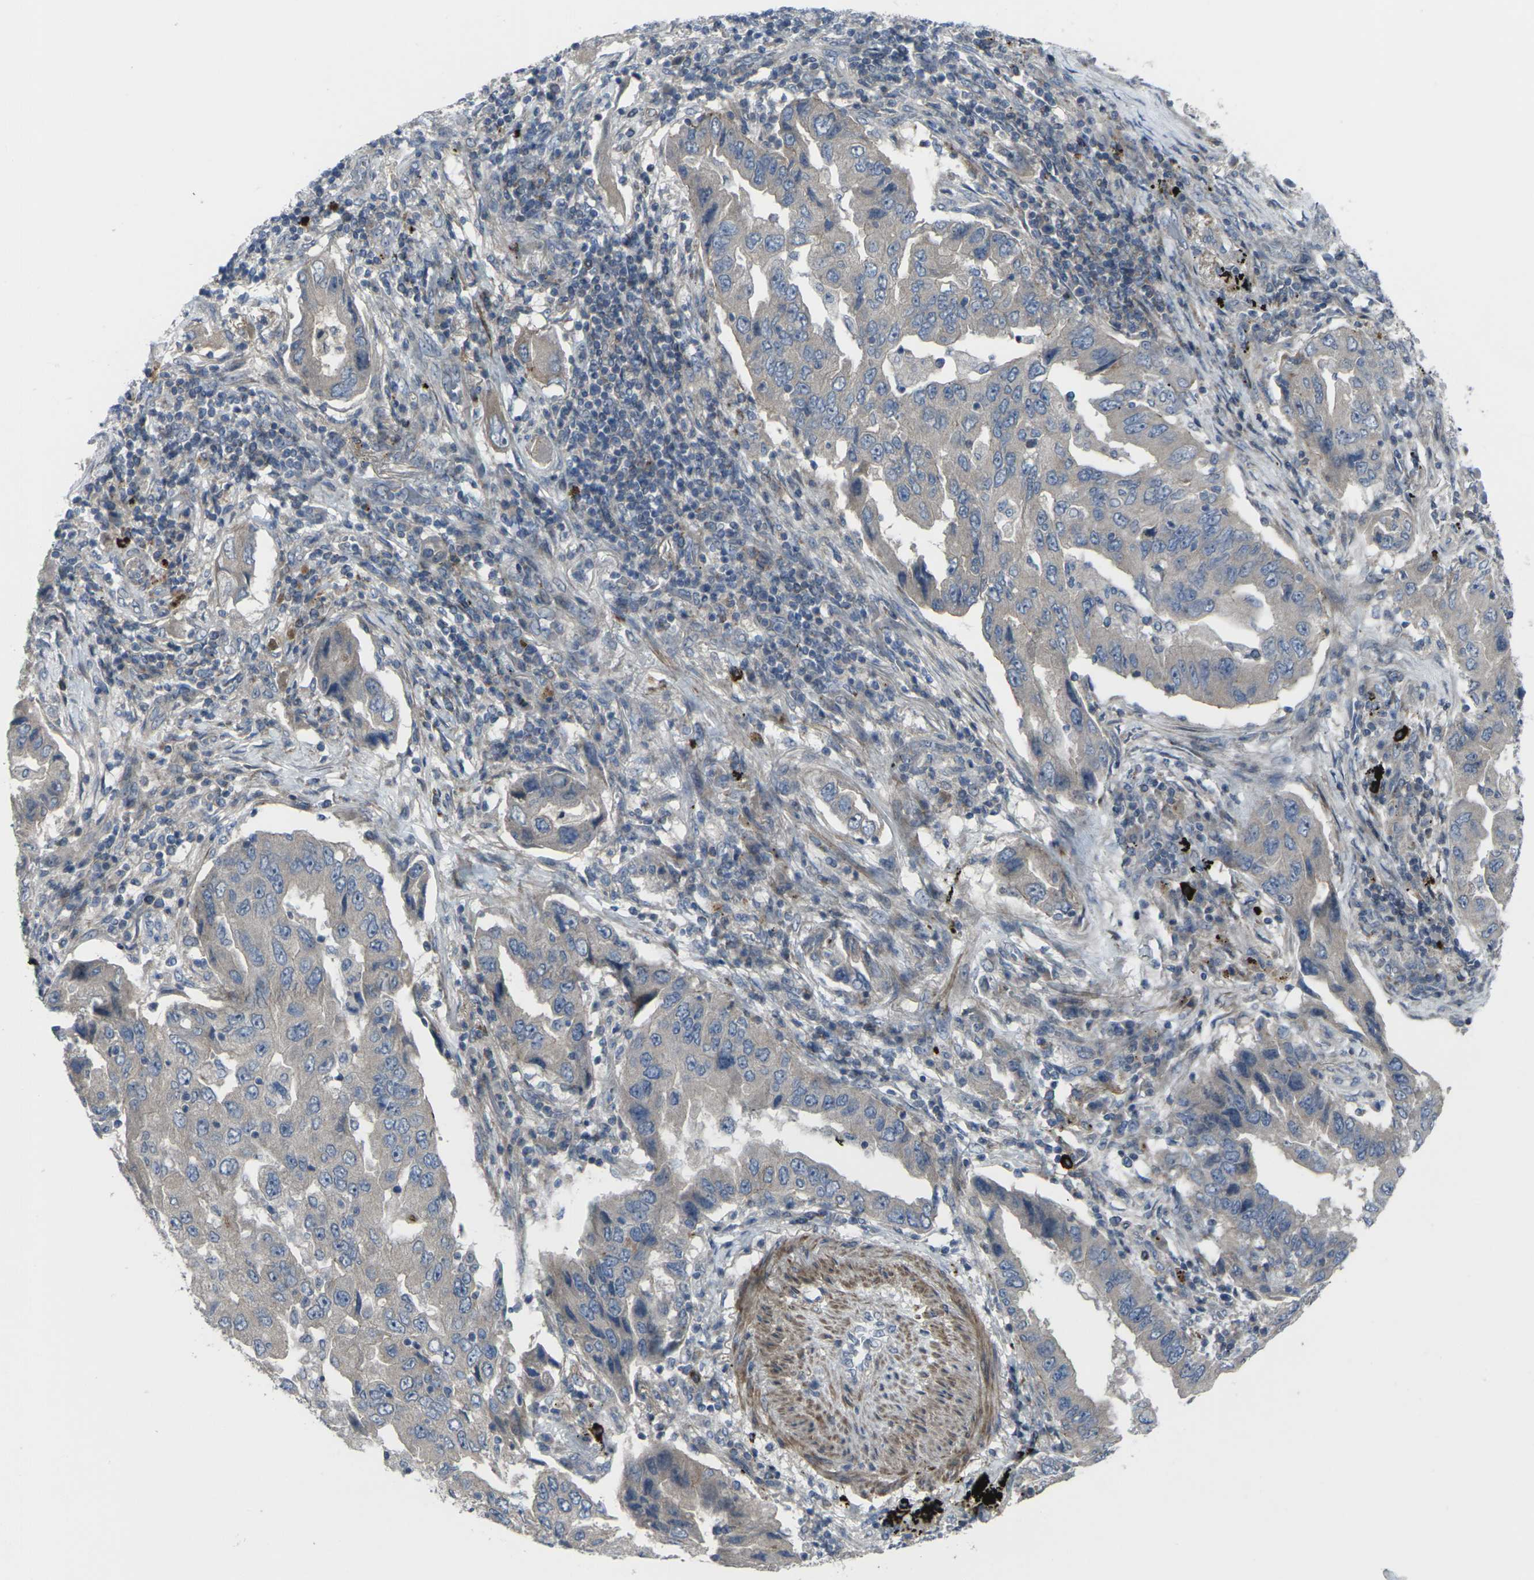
{"staining": {"intensity": "weak", "quantity": ">75%", "location": "cytoplasmic/membranous"}, "tissue": "lung cancer", "cell_type": "Tumor cells", "image_type": "cancer", "snomed": [{"axis": "morphology", "description": "Adenocarcinoma, NOS"}, {"axis": "topography", "description": "Lung"}], "caption": "Immunohistochemical staining of human lung cancer (adenocarcinoma) exhibits low levels of weak cytoplasmic/membranous staining in approximately >75% of tumor cells.", "gene": "CCR10", "patient": {"sex": "female", "age": 65}}